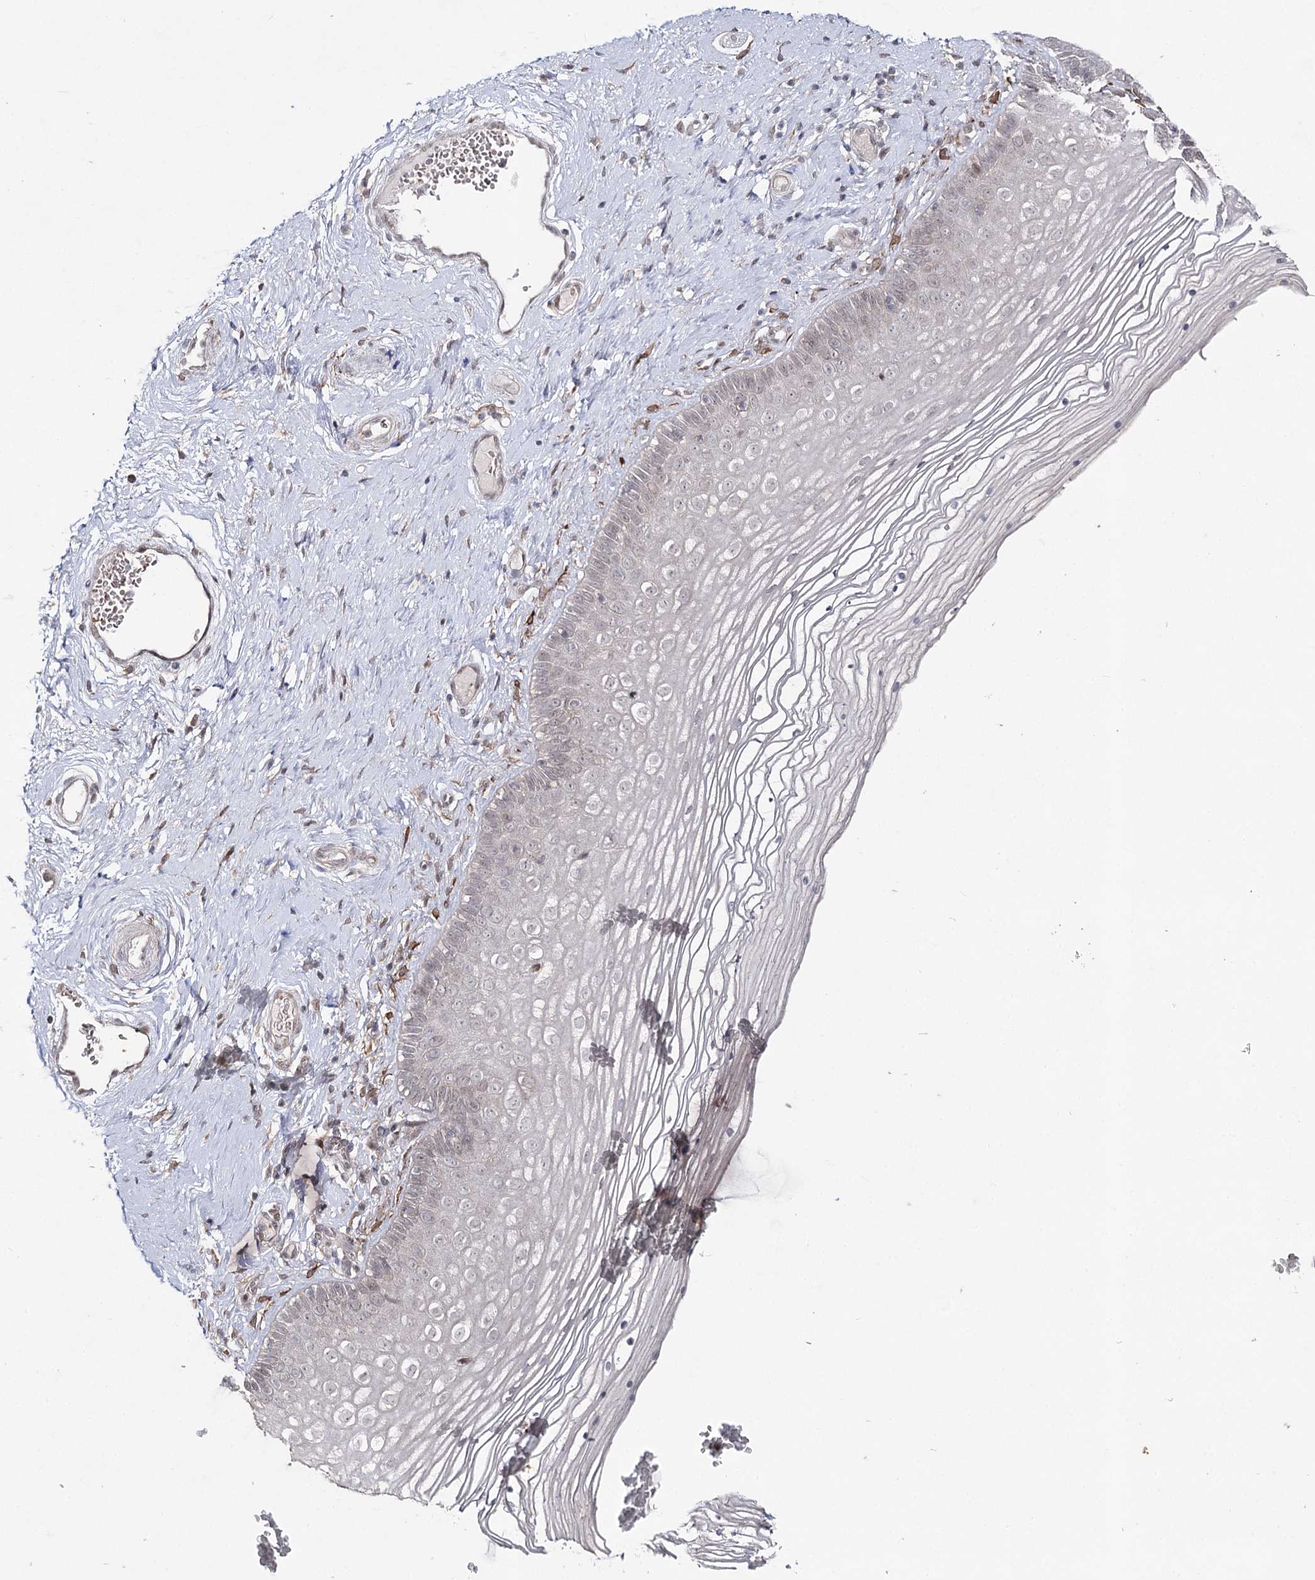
{"staining": {"intensity": "weak", "quantity": "<25%", "location": "nuclear"}, "tissue": "vagina", "cell_type": "Squamous epithelial cells", "image_type": "normal", "snomed": [{"axis": "morphology", "description": "Normal tissue, NOS"}, {"axis": "topography", "description": "Vagina"}], "caption": "This is an immunohistochemistry (IHC) micrograph of unremarkable human vagina. There is no expression in squamous epithelial cells.", "gene": "HSD11B2", "patient": {"sex": "female", "age": 46}}